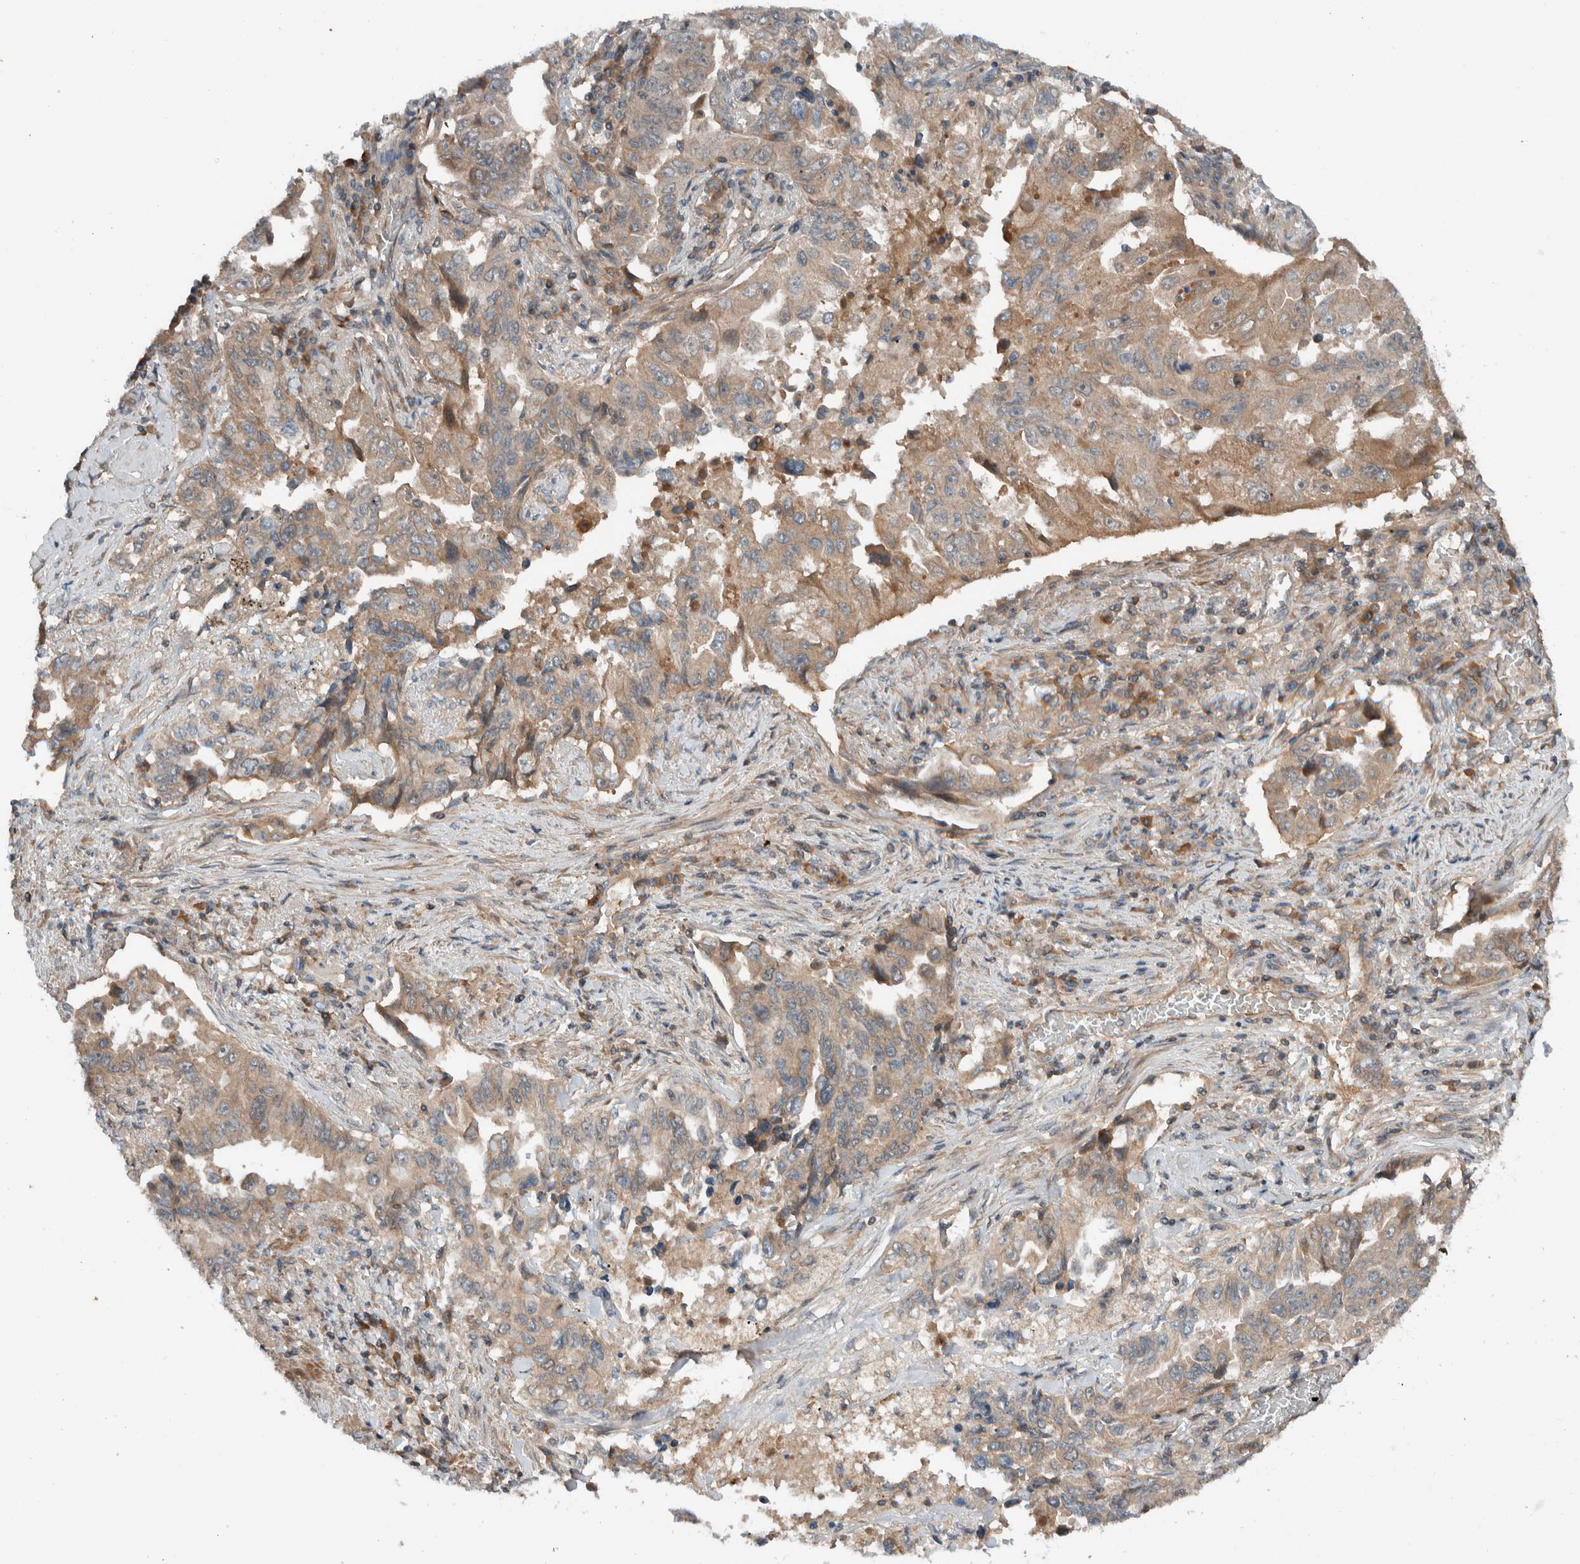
{"staining": {"intensity": "weak", "quantity": ">75%", "location": "cytoplasmic/membranous"}, "tissue": "lung cancer", "cell_type": "Tumor cells", "image_type": "cancer", "snomed": [{"axis": "morphology", "description": "Adenocarcinoma, NOS"}, {"axis": "topography", "description": "Lung"}], "caption": "High-power microscopy captured an immunohistochemistry histopathology image of lung cancer, revealing weak cytoplasmic/membranous expression in about >75% of tumor cells.", "gene": "ARMC7", "patient": {"sex": "female", "age": 51}}